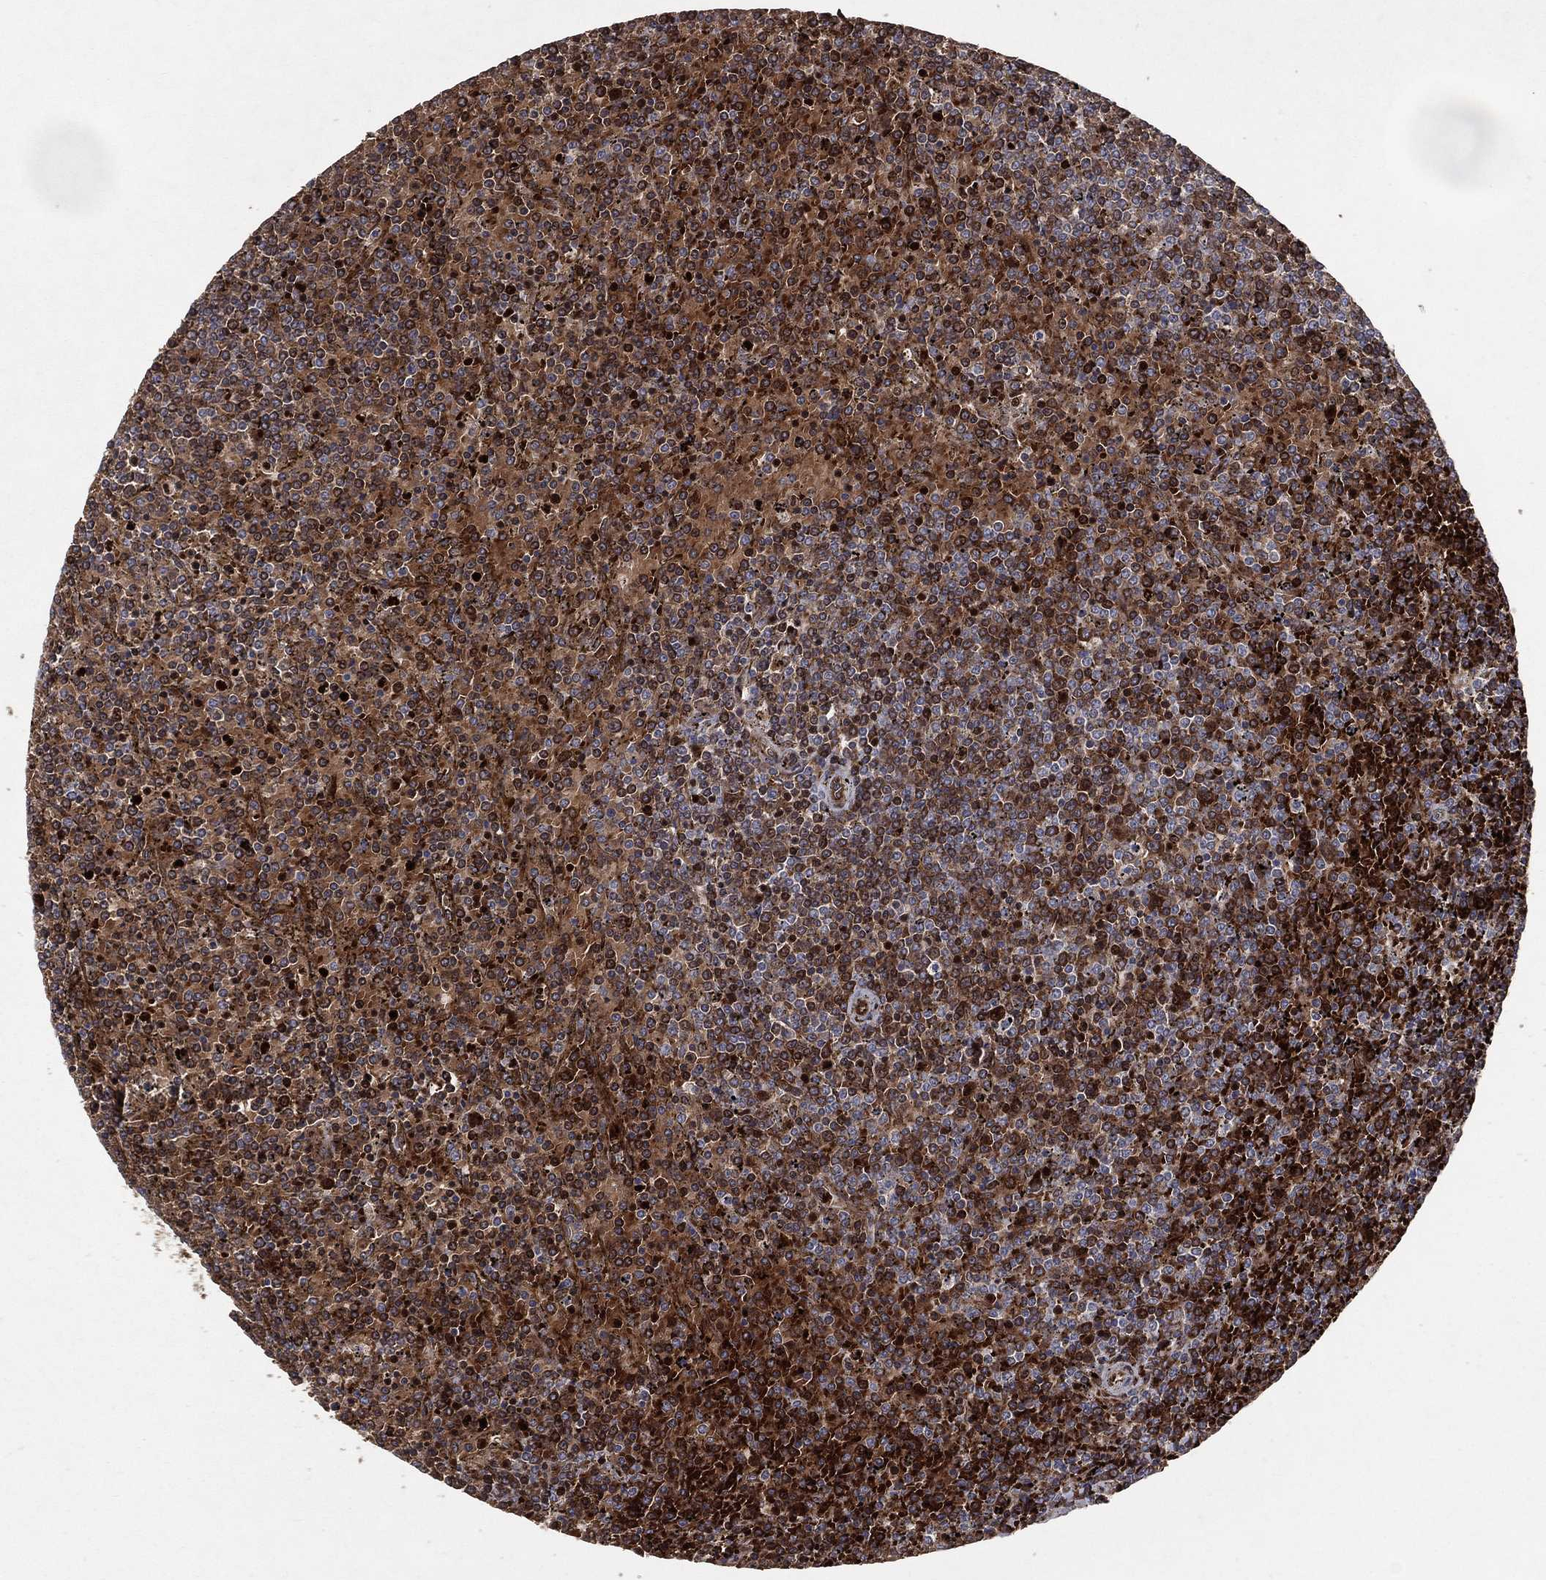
{"staining": {"intensity": "strong", "quantity": "25%-75%", "location": "cytoplasmic/membranous,nuclear"}, "tissue": "lymphoma", "cell_type": "Tumor cells", "image_type": "cancer", "snomed": [{"axis": "morphology", "description": "Malignant lymphoma, non-Hodgkin's type, Low grade"}, {"axis": "topography", "description": "Spleen"}], "caption": "Immunohistochemistry (IHC) of low-grade malignant lymphoma, non-Hodgkin's type shows high levels of strong cytoplasmic/membranous and nuclear staining in approximately 25%-75% of tumor cells. Immunohistochemistry stains the protein of interest in brown and the nuclei are stained blue.", "gene": "DNAH7", "patient": {"sex": "female", "age": 77}}